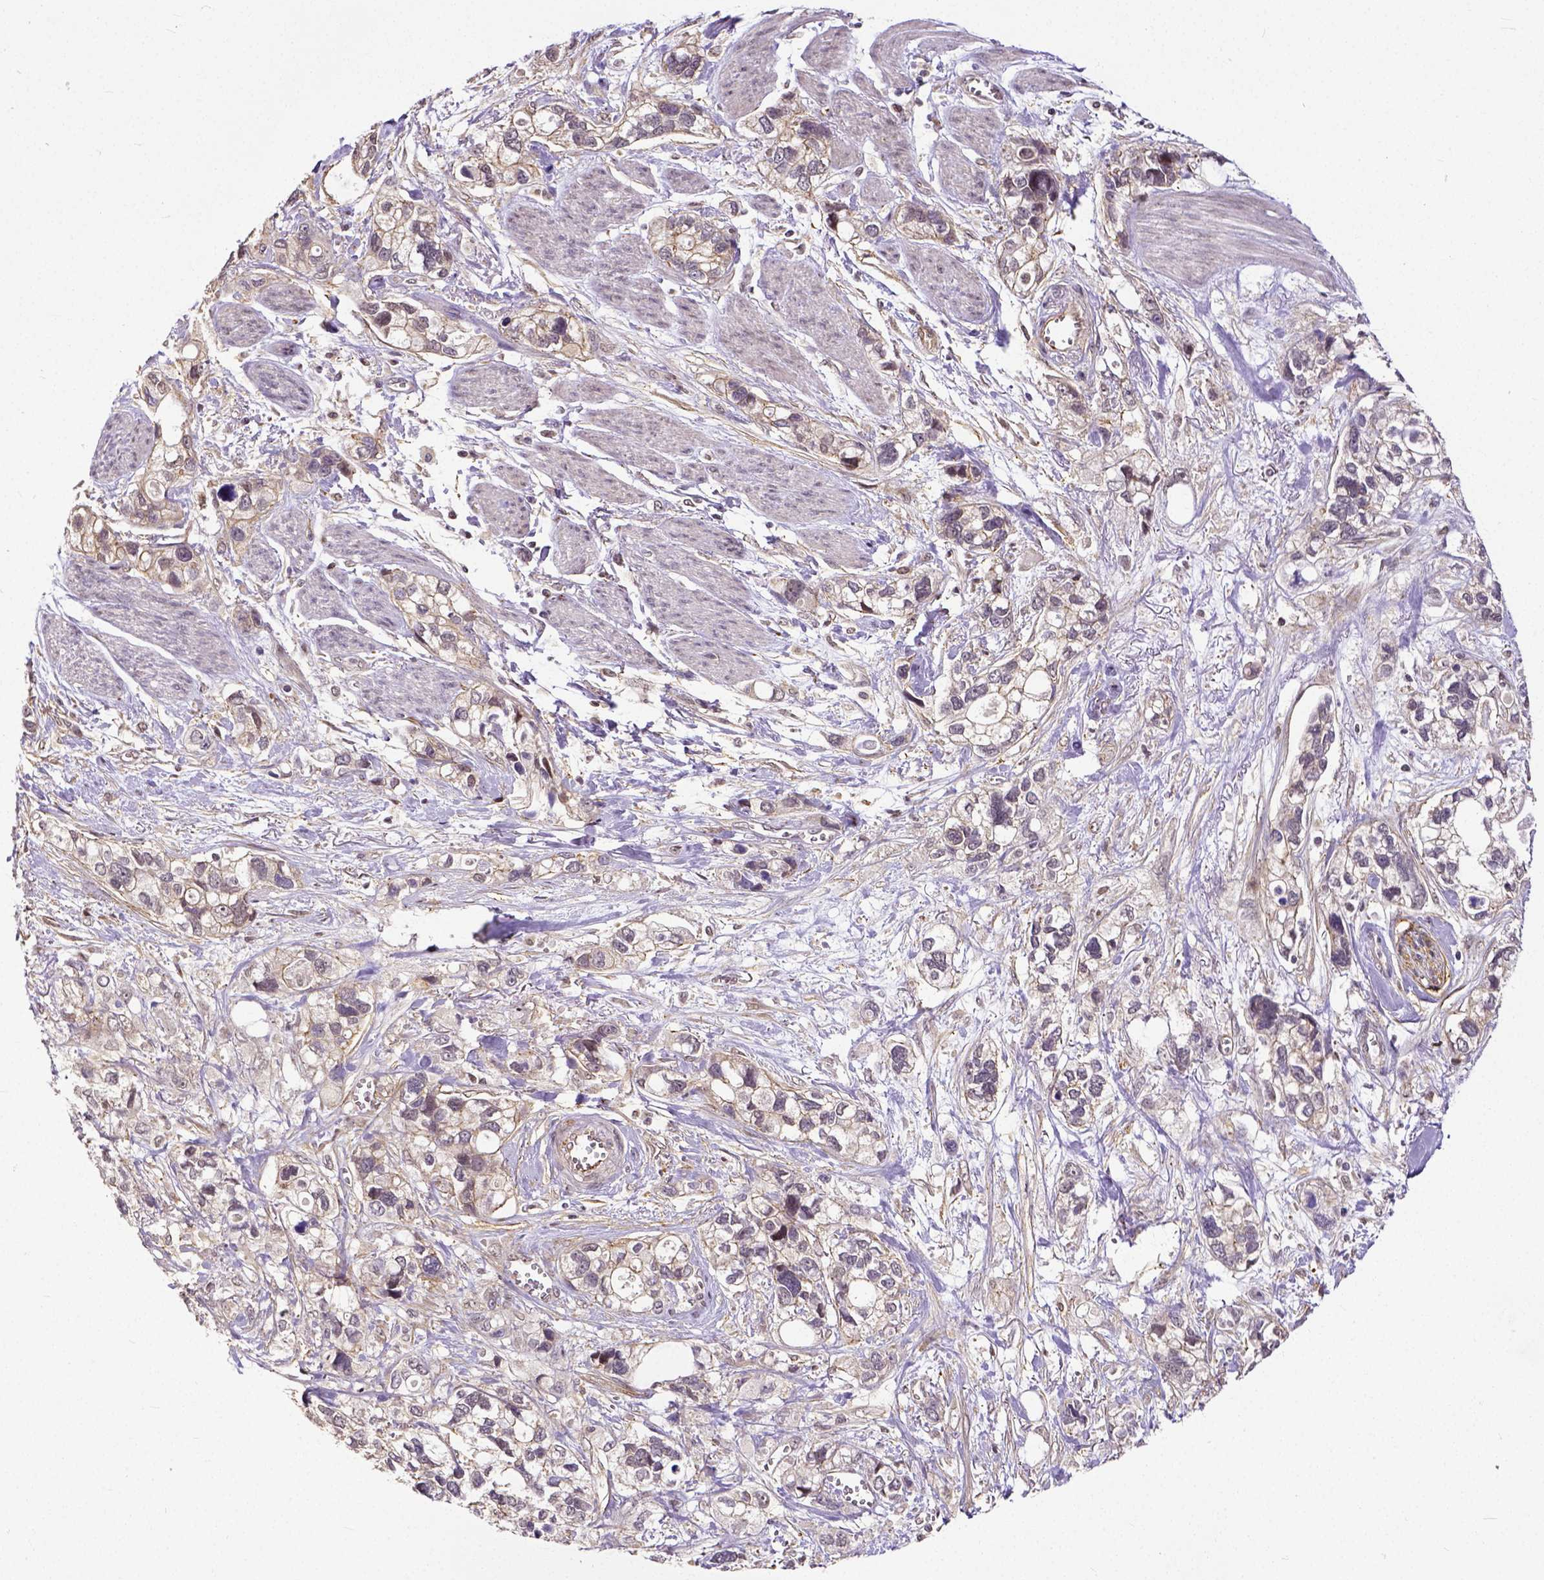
{"staining": {"intensity": "weak", "quantity": ">75%", "location": "cytoplasmic/membranous"}, "tissue": "stomach cancer", "cell_type": "Tumor cells", "image_type": "cancer", "snomed": [{"axis": "morphology", "description": "Adenocarcinoma, NOS"}, {"axis": "topography", "description": "Stomach, upper"}], "caption": "Protein staining demonstrates weak cytoplasmic/membranous positivity in approximately >75% of tumor cells in stomach cancer (adenocarcinoma). The protein is stained brown, and the nuclei are stained in blue (DAB IHC with brightfield microscopy, high magnification).", "gene": "DICER1", "patient": {"sex": "female", "age": 81}}